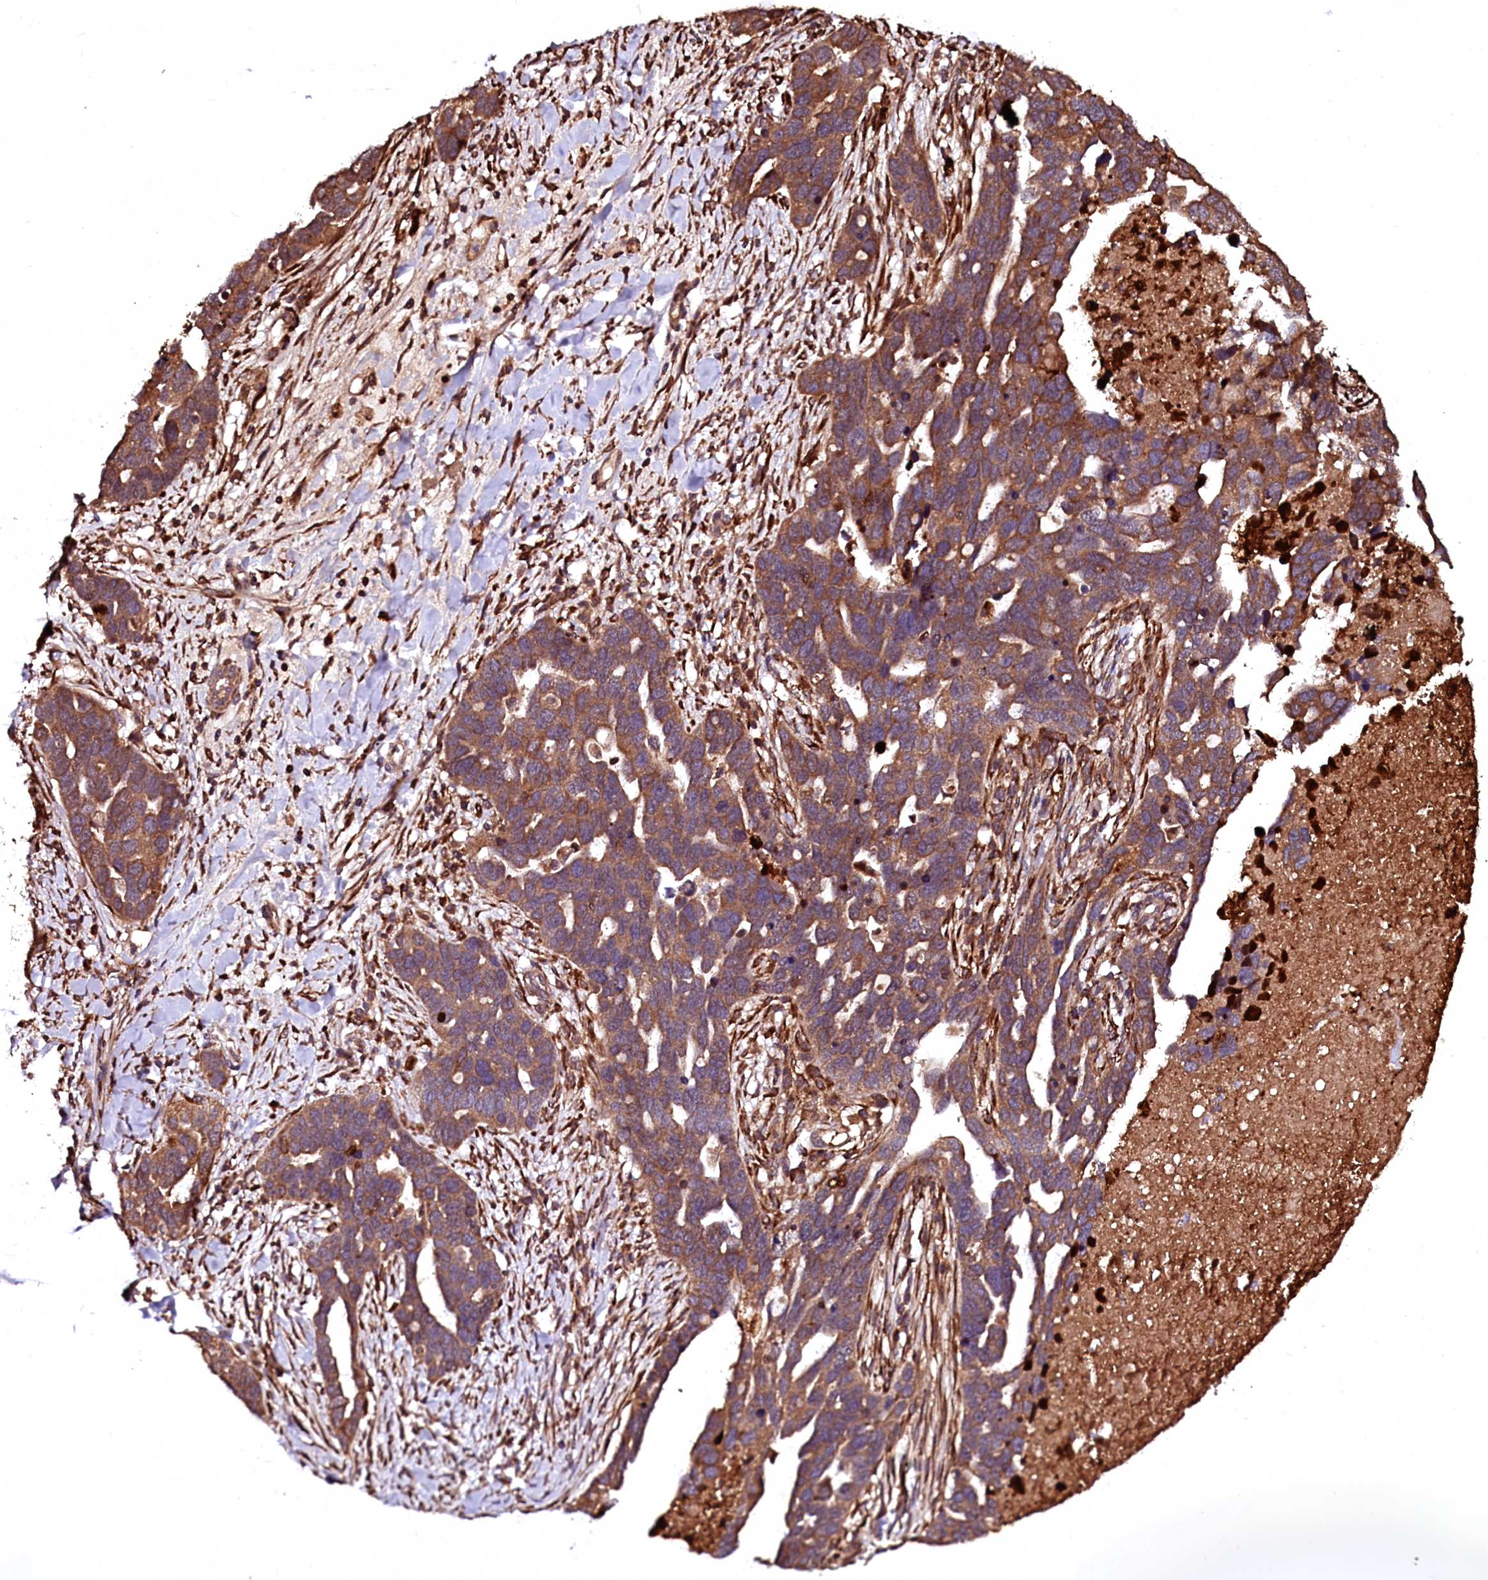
{"staining": {"intensity": "moderate", "quantity": ">75%", "location": "cytoplasmic/membranous"}, "tissue": "ovarian cancer", "cell_type": "Tumor cells", "image_type": "cancer", "snomed": [{"axis": "morphology", "description": "Cystadenocarcinoma, serous, NOS"}, {"axis": "topography", "description": "Ovary"}], "caption": "Protein staining displays moderate cytoplasmic/membranous expression in approximately >75% of tumor cells in ovarian cancer. (IHC, brightfield microscopy, high magnification).", "gene": "N4BP1", "patient": {"sex": "female", "age": 54}}